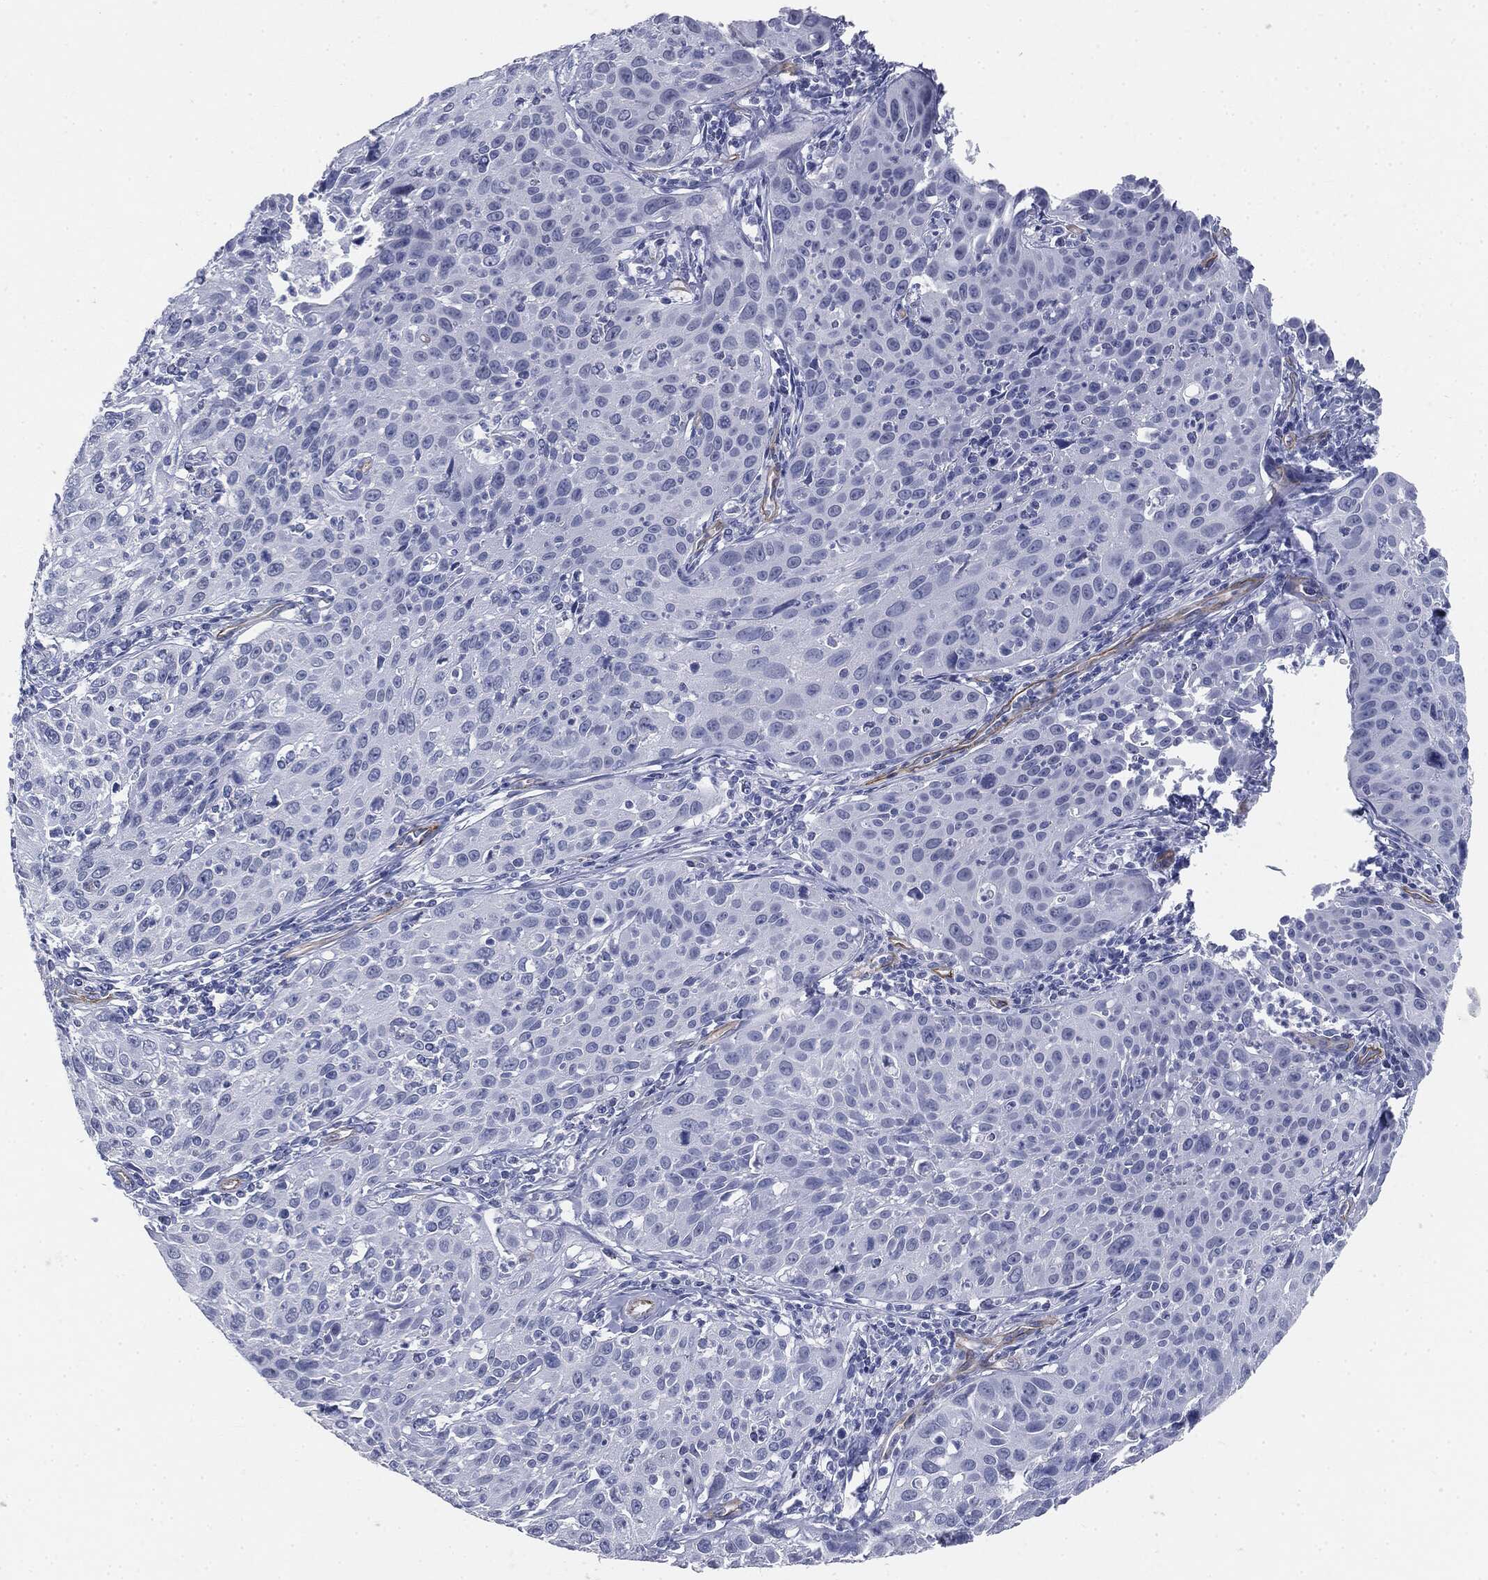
{"staining": {"intensity": "negative", "quantity": "none", "location": "none"}, "tissue": "cervical cancer", "cell_type": "Tumor cells", "image_type": "cancer", "snomed": [{"axis": "morphology", "description": "Squamous cell carcinoma, NOS"}, {"axis": "topography", "description": "Cervix"}], "caption": "A photomicrograph of human cervical squamous cell carcinoma is negative for staining in tumor cells.", "gene": "MUC5AC", "patient": {"sex": "female", "age": 26}}